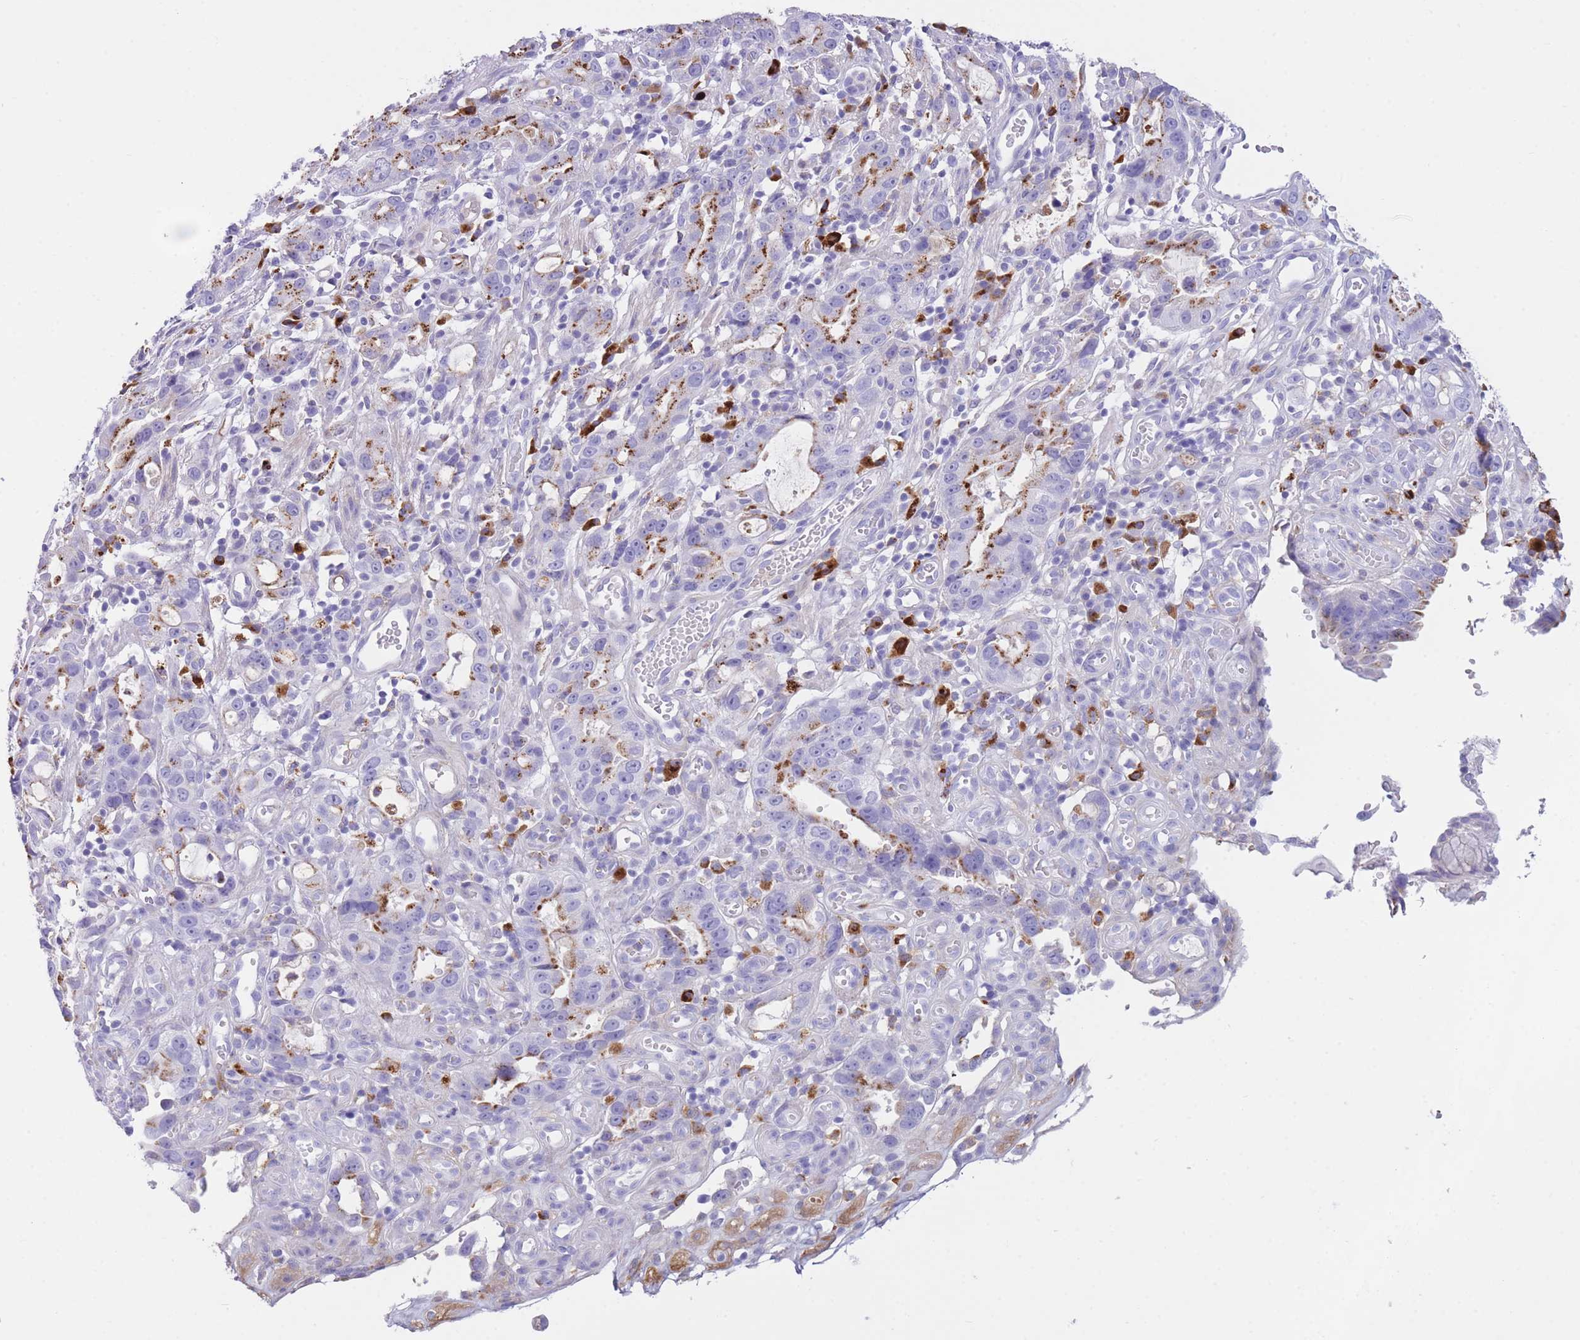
{"staining": {"intensity": "moderate", "quantity": "<25%", "location": "cytoplasmic/membranous"}, "tissue": "stomach cancer", "cell_type": "Tumor cells", "image_type": "cancer", "snomed": [{"axis": "morphology", "description": "Adenocarcinoma, NOS"}, {"axis": "topography", "description": "Stomach"}], "caption": "The immunohistochemical stain shows moderate cytoplasmic/membranous positivity in tumor cells of stomach cancer tissue.", "gene": "PLBD1", "patient": {"sex": "male", "age": 55}}